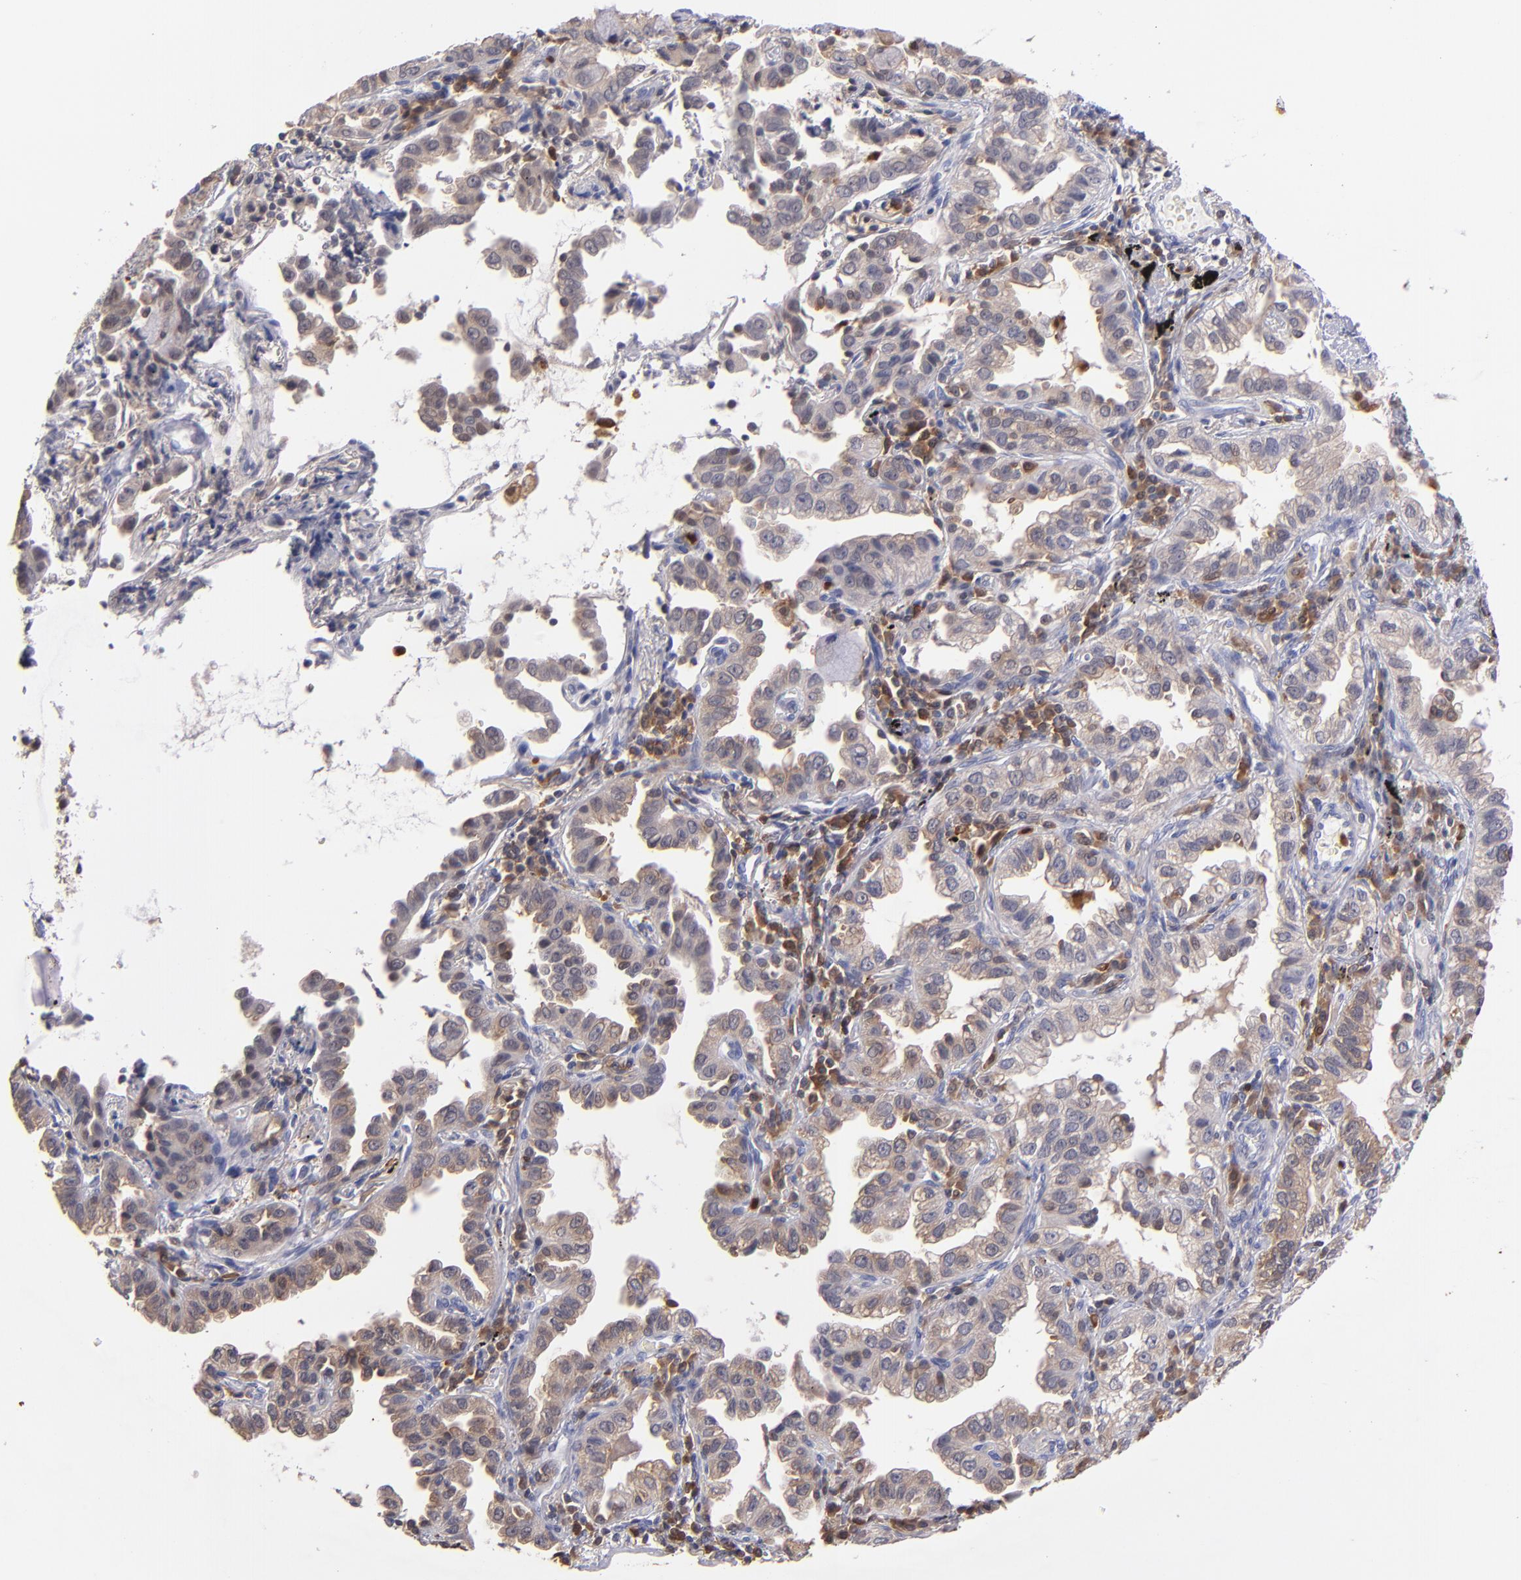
{"staining": {"intensity": "moderate", "quantity": "25%-75%", "location": "cytoplasmic/membranous"}, "tissue": "lung cancer", "cell_type": "Tumor cells", "image_type": "cancer", "snomed": [{"axis": "morphology", "description": "Adenocarcinoma, NOS"}, {"axis": "topography", "description": "Lung"}], "caption": "This is an image of immunohistochemistry staining of lung adenocarcinoma, which shows moderate expression in the cytoplasmic/membranous of tumor cells.", "gene": "PRKCD", "patient": {"sex": "female", "age": 50}}